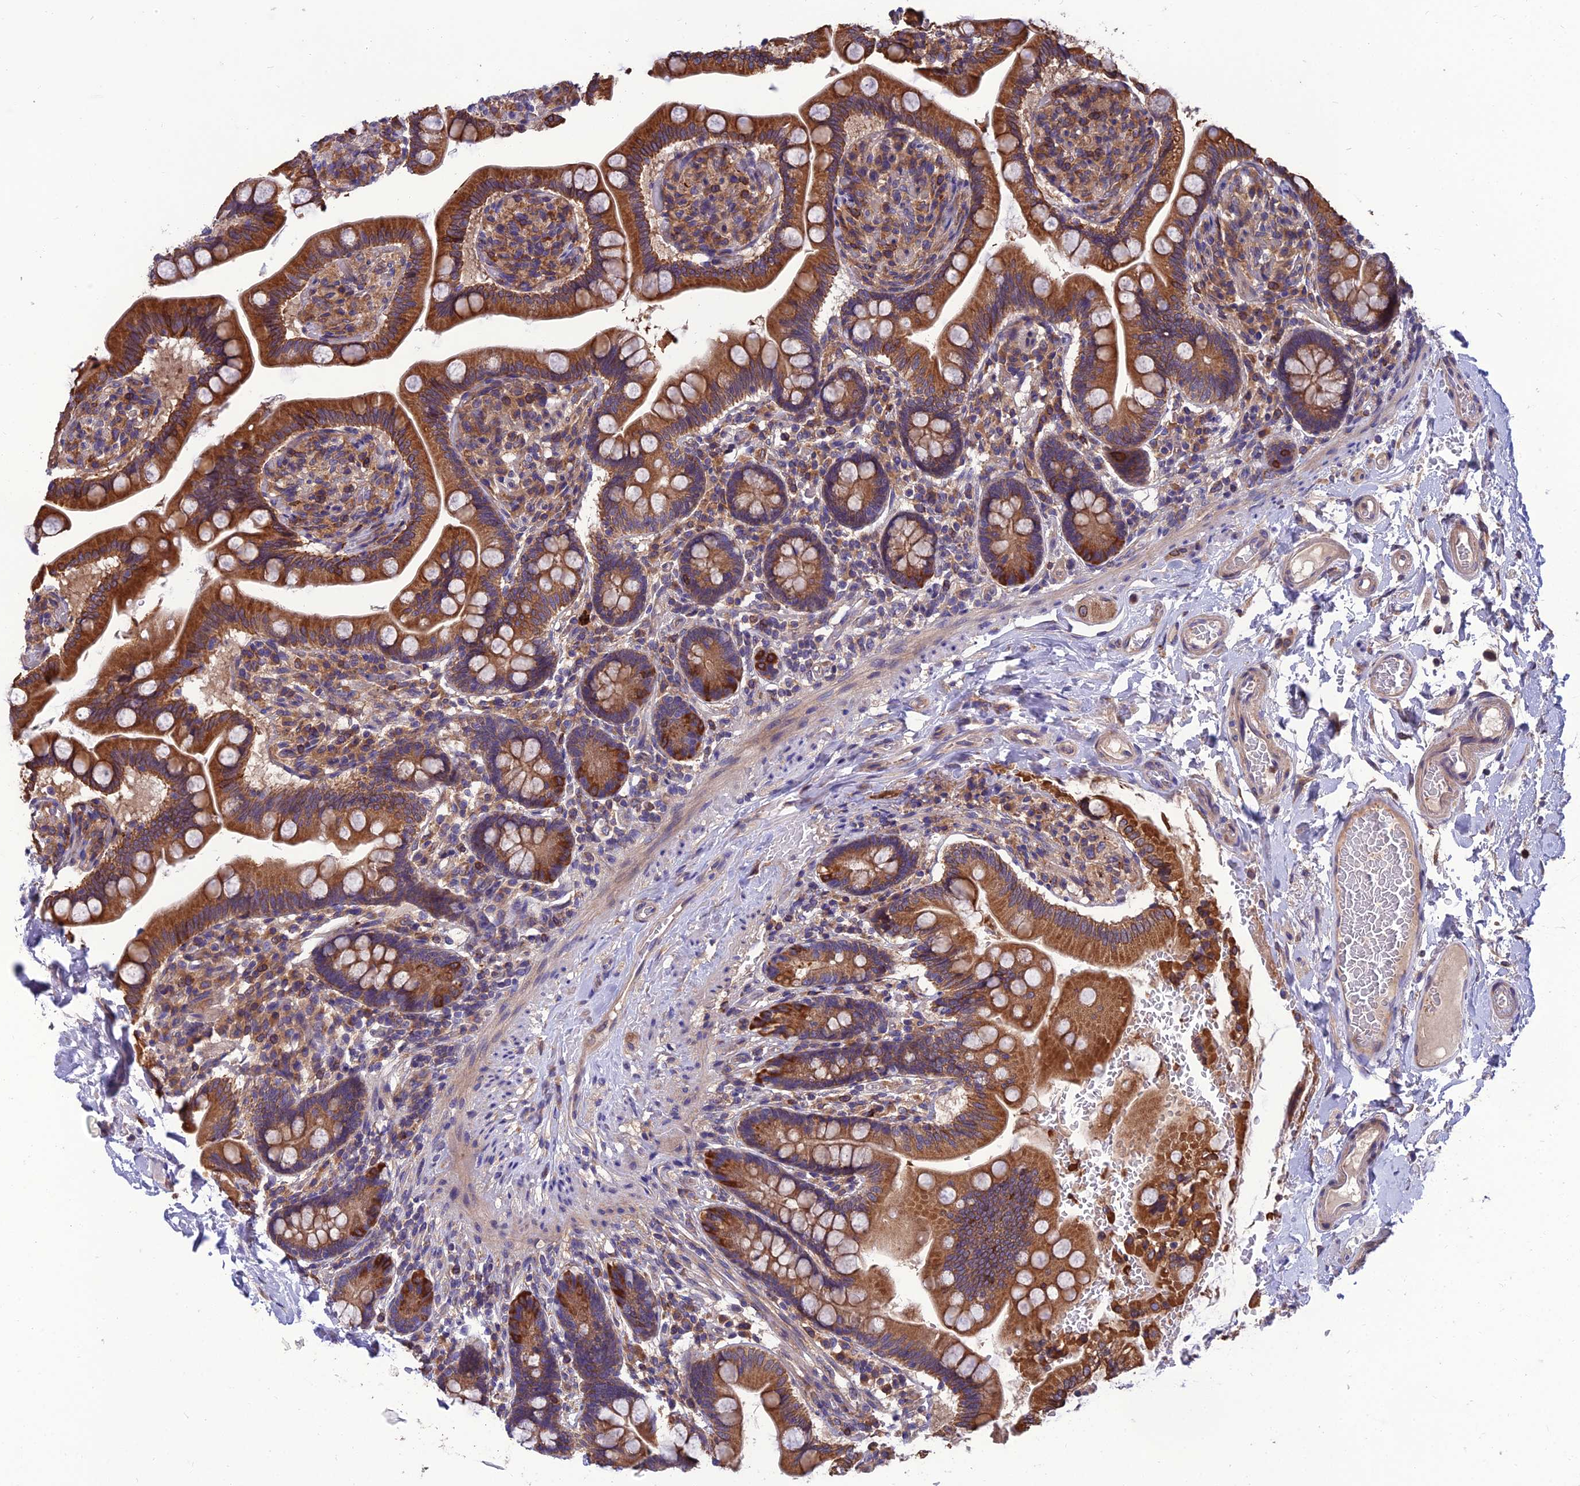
{"staining": {"intensity": "strong", "quantity": ">75%", "location": "cytoplasmic/membranous"}, "tissue": "small intestine", "cell_type": "Glandular cells", "image_type": "normal", "snomed": [{"axis": "morphology", "description": "Normal tissue, NOS"}, {"axis": "topography", "description": "Small intestine"}], "caption": "Immunohistochemistry (IHC) micrograph of normal human small intestine stained for a protein (brown), which displays high levels of strong cytoplasmic/membranous staining in approximately >75% of glandular cells.", "gene": "UMAD1", "patient": {"sex": "female", "age": 64}}